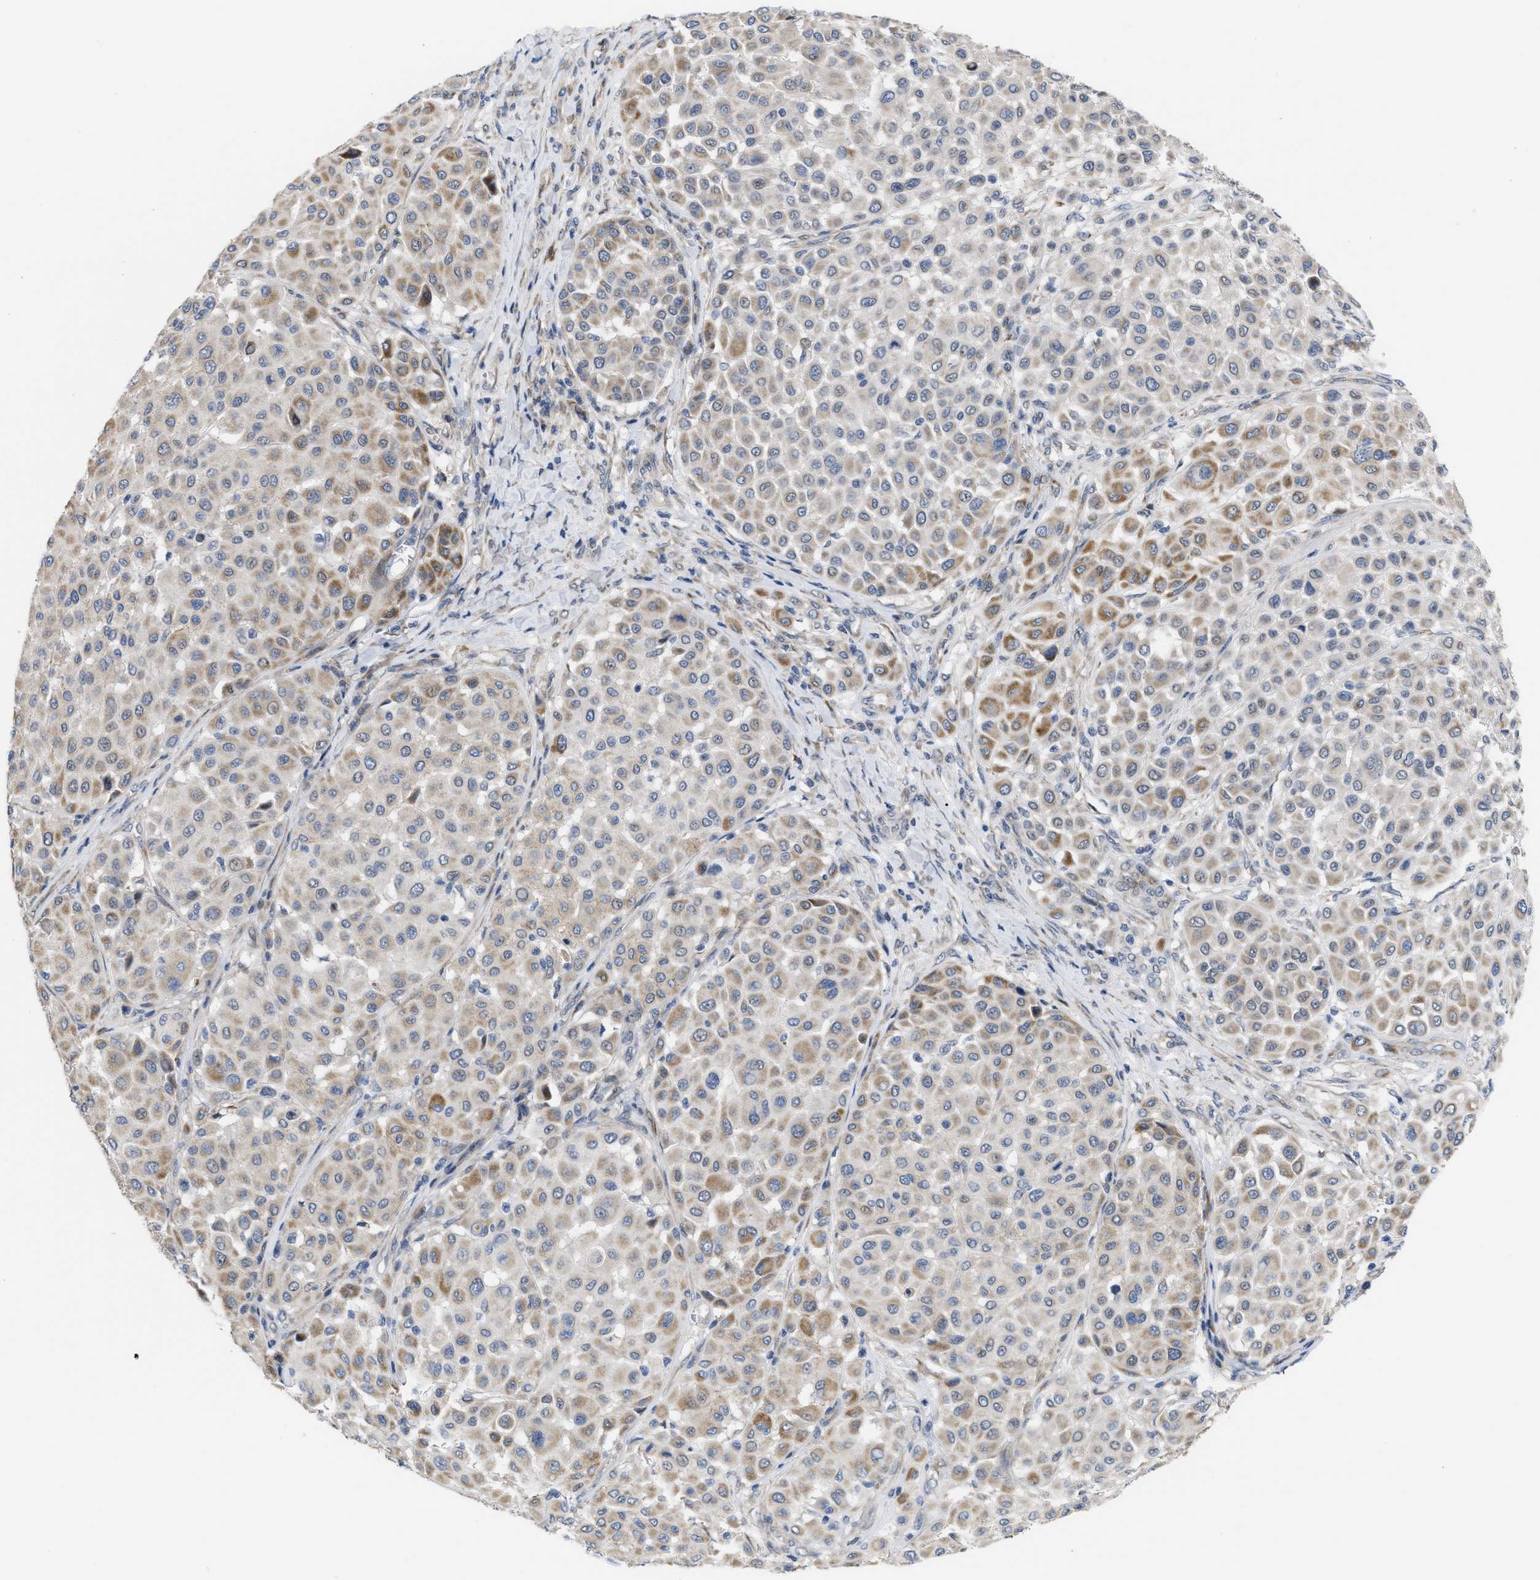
{"staining": {"intensity": "weak", "quantity": ">75%", "location": "cytoplasmic/membranous"}, "tissue": "melanoma", "cell_type": "Tumor cells", "image_type": "cancer", "snomed": [{"axis": "morphology", "description": "Malignant melanoma, Metastatic site"}, {"axis": "topography", "description": "Soft tissue"}], "caption": "Immunohistochemistry histopathology image of human malignant melanoma (metastatic site) stained for a protein (brown), which demonstrates low levels of weak cytoplasmic/membranous positivity in approximately >75% of tumor cells.", "gene": "CDPF1", "patient": {"sex": "male", "age": 41}}